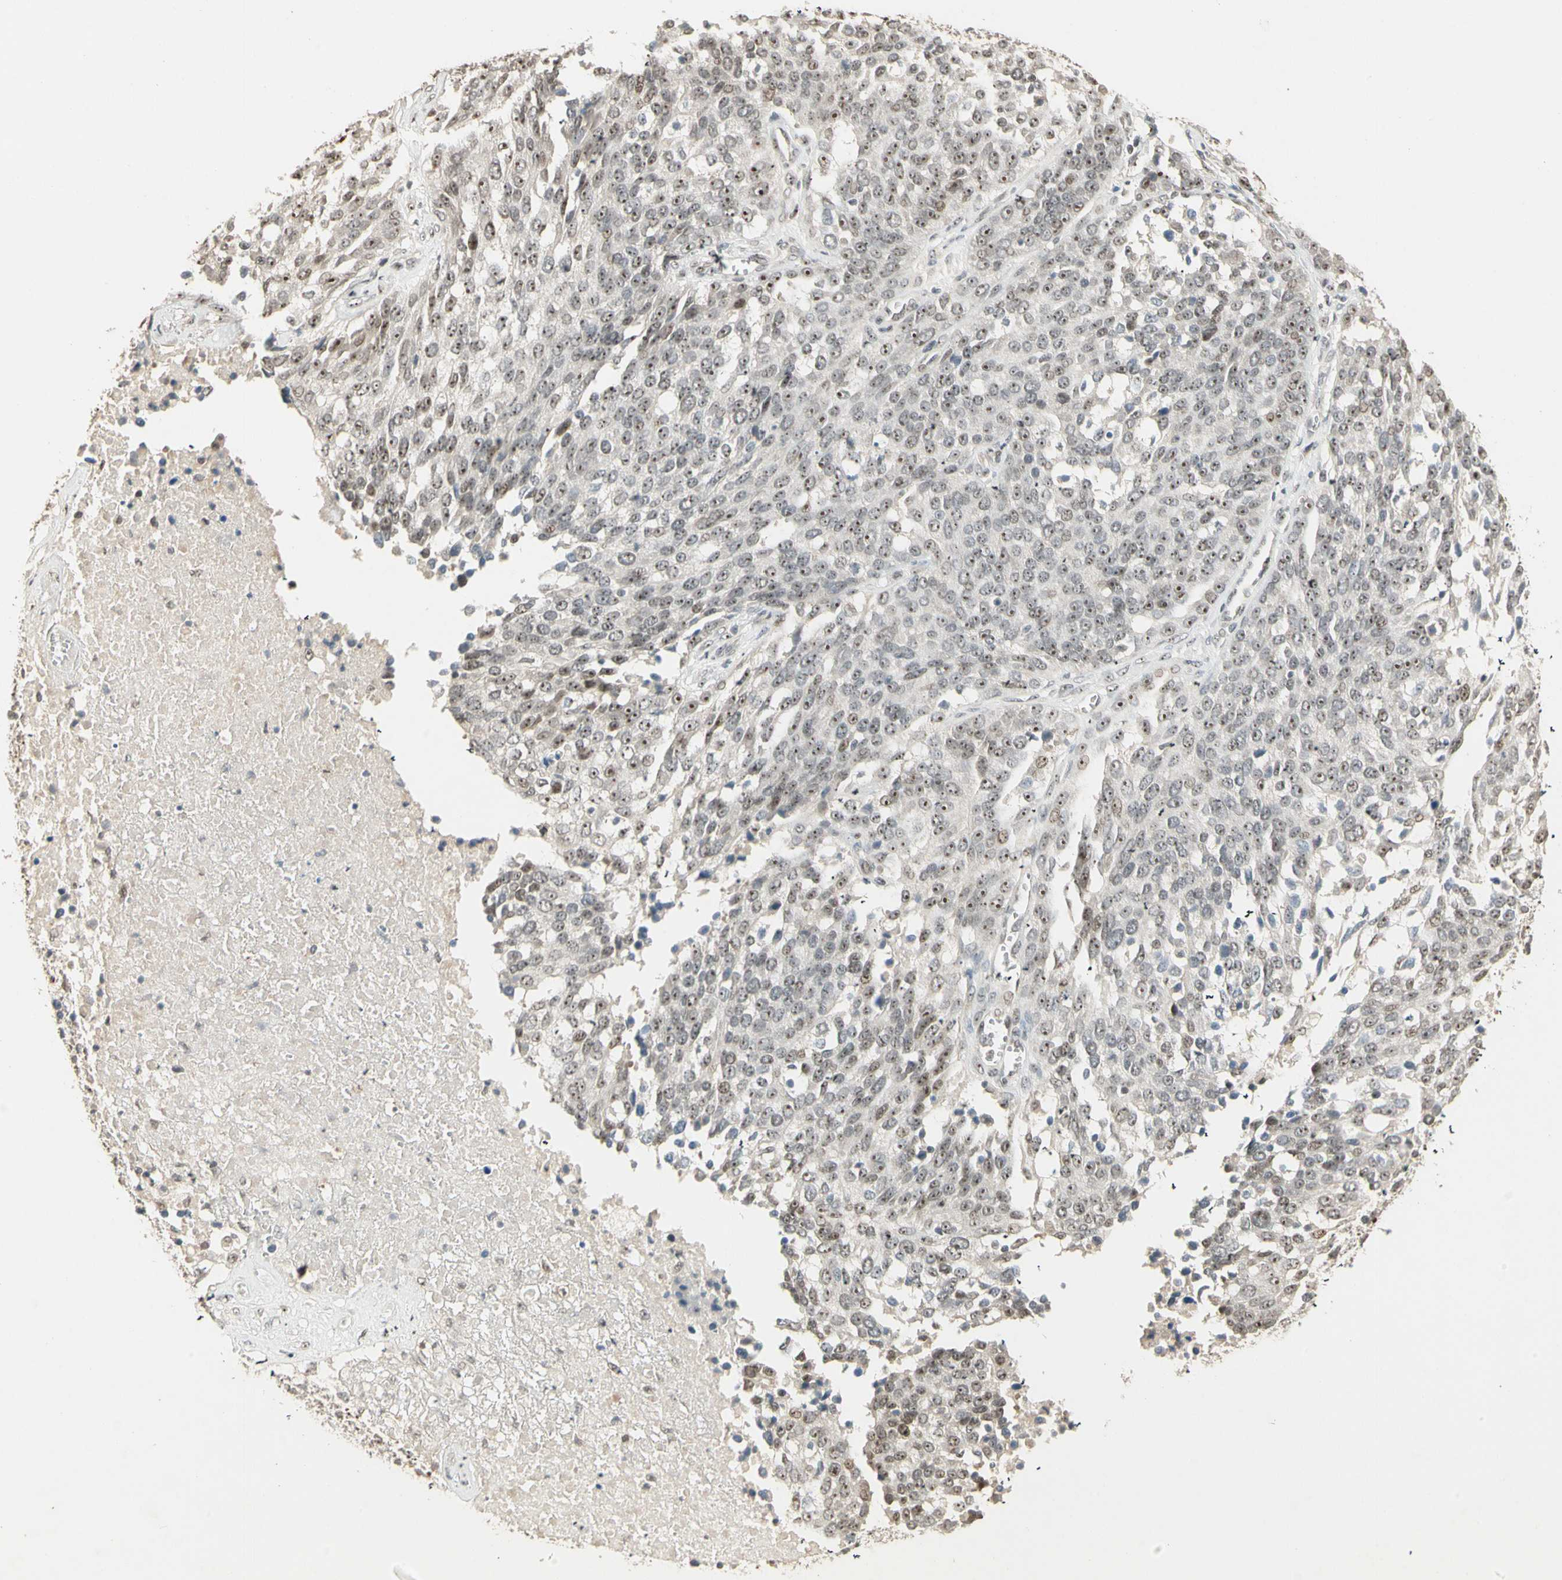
{"staining": {"intensity": "moderate", "quantity": ">75%", "location": "nuclear"}, "tissue": "ovarian cancer", "cell_type": "Tumor cells", "image_type": "cancer", "snomed": [{"axis": "morphology", "description": "Cystadenocarcinoma, serous, NOS"}, {"axis": "topography", "description": "Ovary"}], "caption": "Protein expression analysis of serous cystadenocarcinoma (ovarian) shows moderate nuclear positivity in approximately >75% of tumor cells.", "gene": "ETV4", "patient": {"sex": "female", "age": 44}}